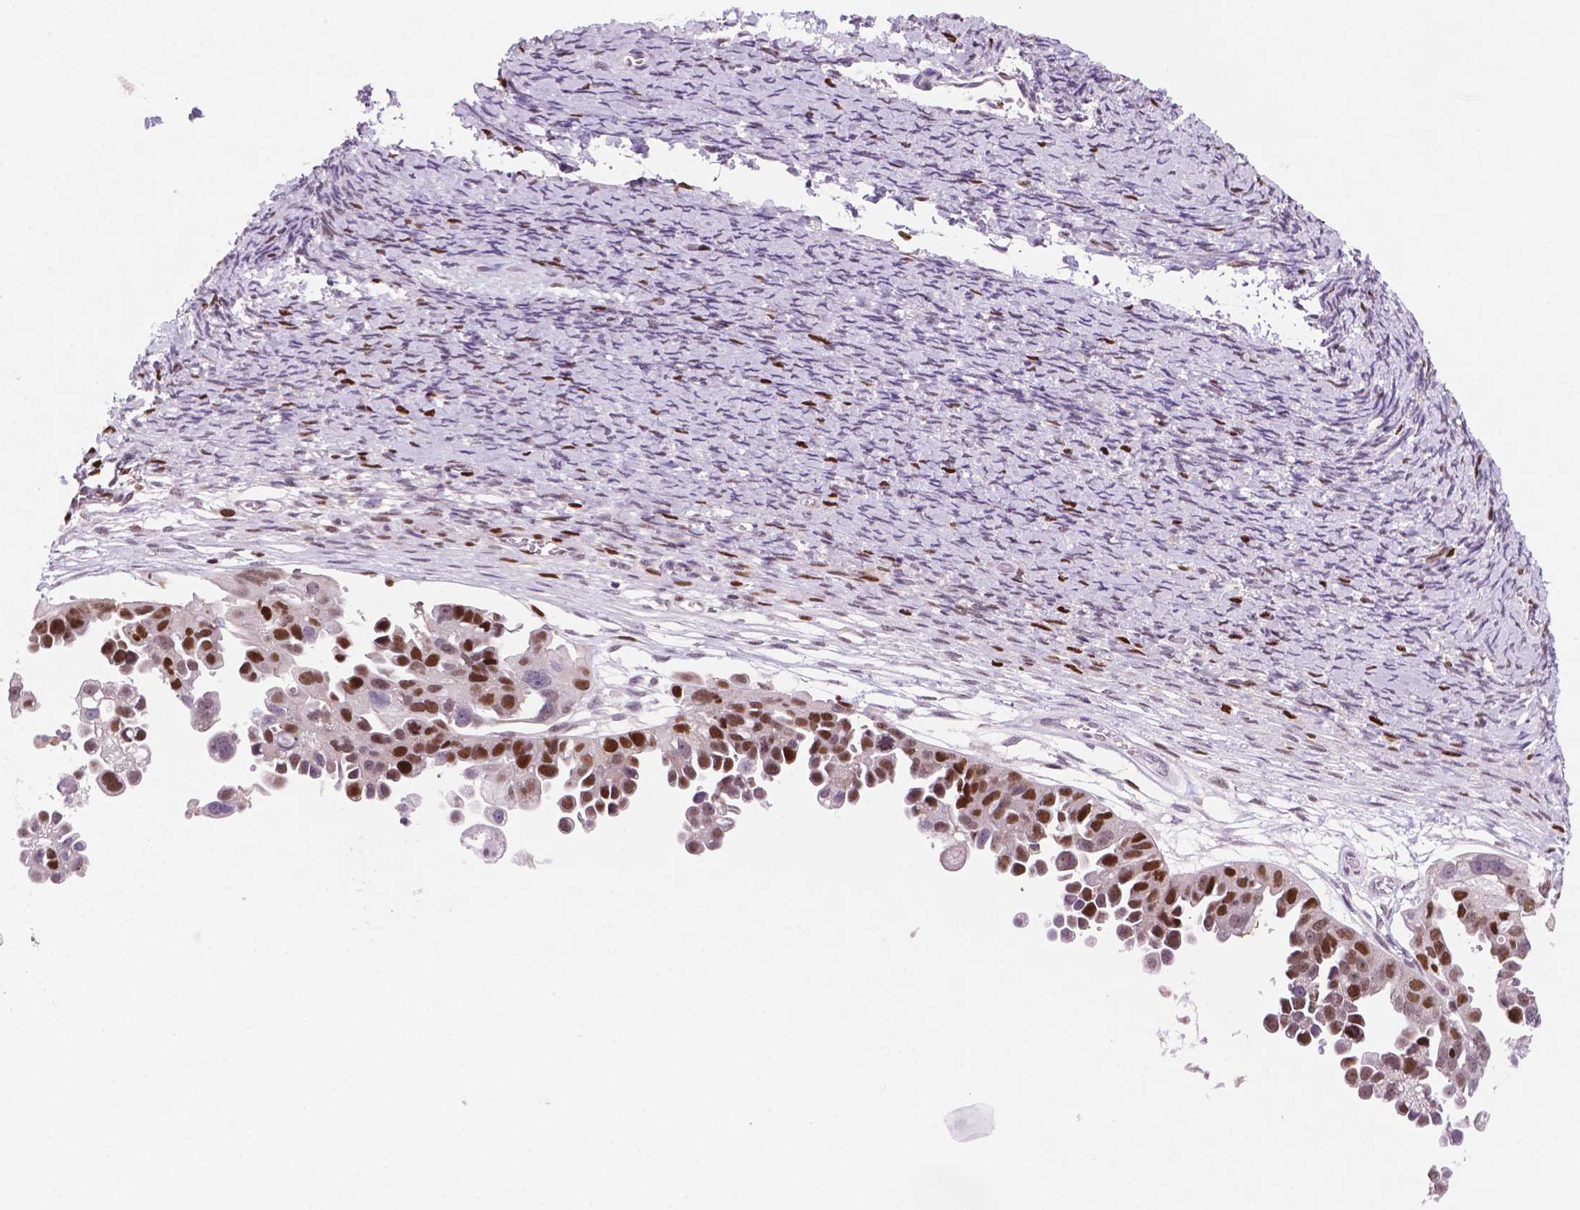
{"staining": {"intensity": "strong", "quantity": ">75%", "location": "nuclear"}, "tissue": "ovarian cancer", "cell_type": "Tumor cells", "image_type": "cancer", "snomed": [{"axis": "morphology", "description": "Cystadenocarcinoma, serous, NOS"}, {"axis": "topography", "description": "Ovary"}], "caption": "This histopathology image demonstrates immunohistochemistry staining of ovarian cancer, with high strong nuclear staining in about >75% of tumor cells.", "gene": "NCAPH2", "patient": {"sex": "female", "age": 53}}